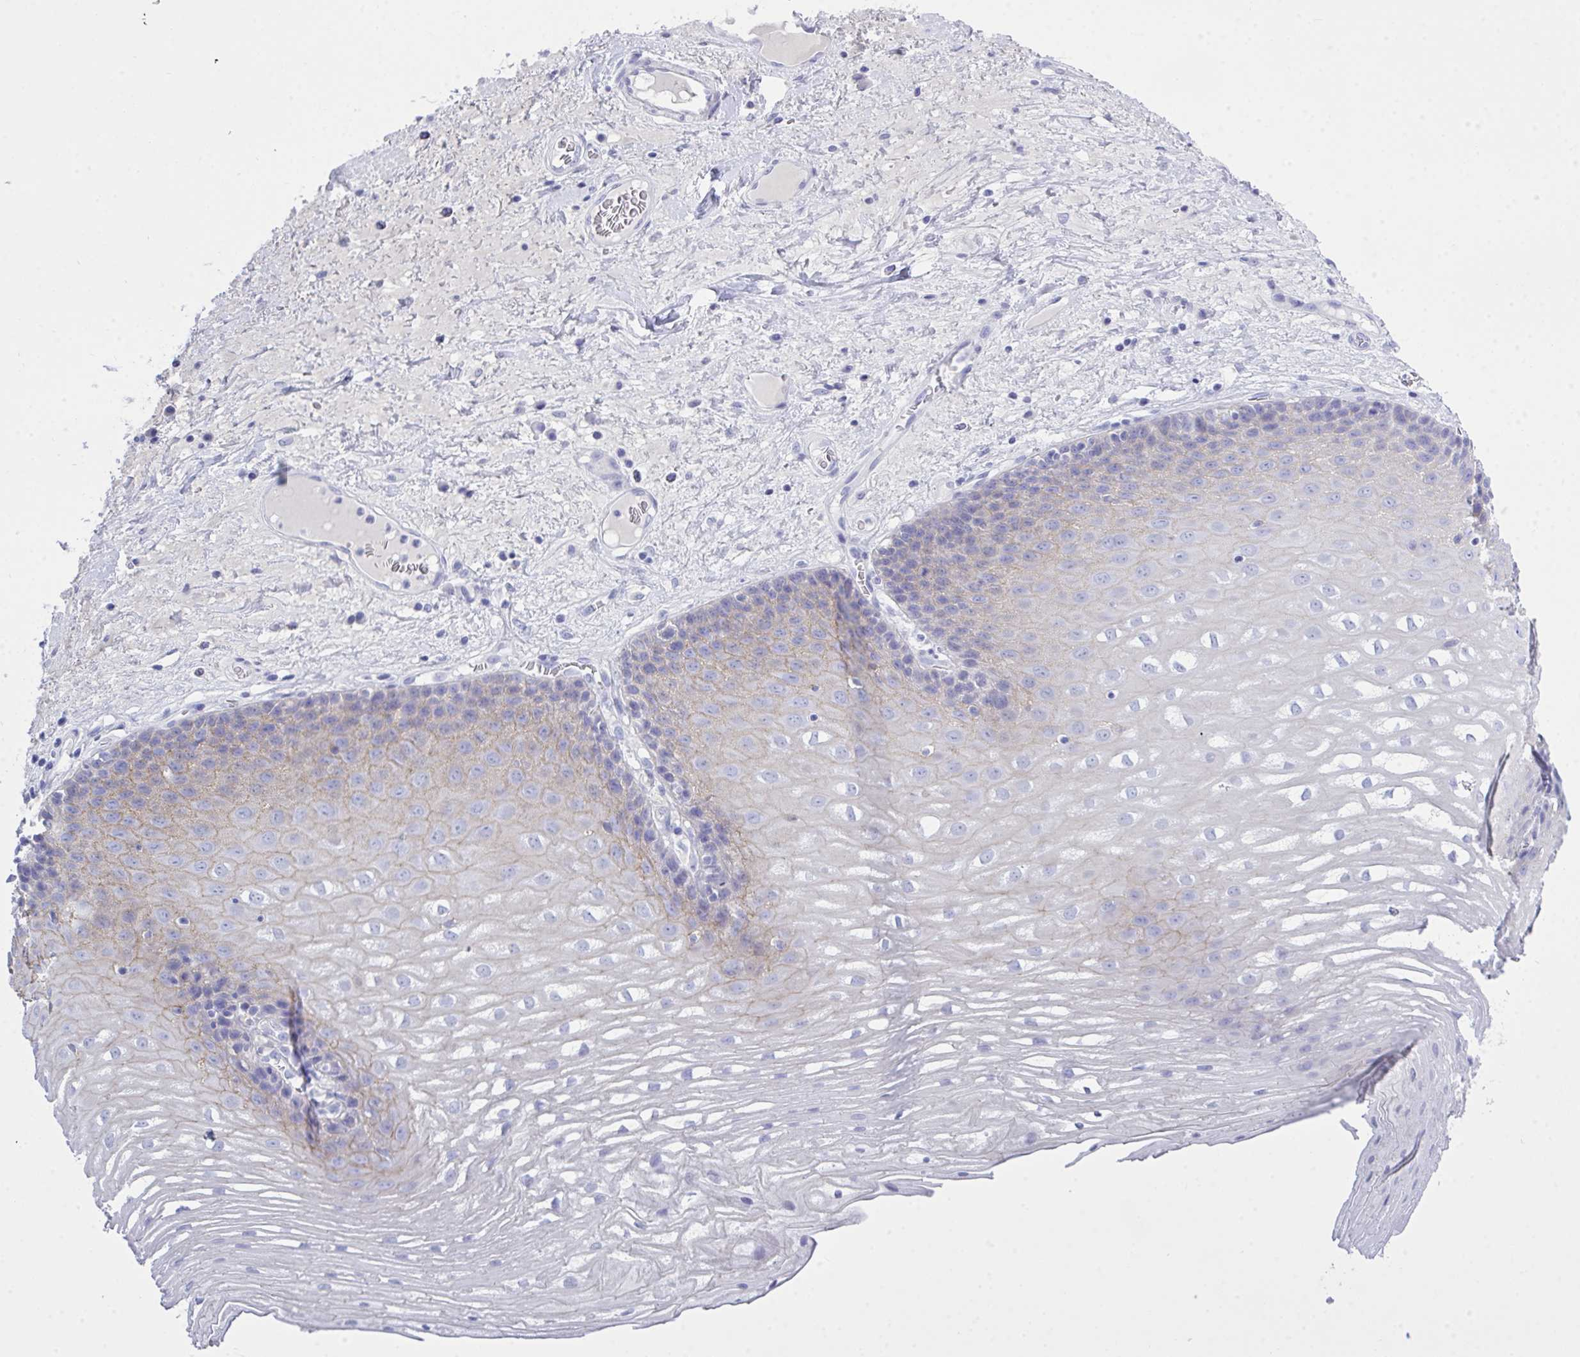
{"staining": {"intensity": "weak", "quantity": "25%-75%", "location": "cytoplasmic/membranous"}, "tissue": "esophagus", "cell_type": "Squamous epithelial cells", "image_type": "normal", "snomed": [{"axis": "morphology", "description": "Normal tissue, NOS"}, {"axis": "topography", "description": "Esophagus"}], "caption": "Brown immunohistochemical staining in normal human esophagus exhibits weak cytoplasmic/membranous positivity in approximately 25%-75% of squamous epithelial cells.", "gene": "GLB1L2", "patient": {"sex": "male", "age": 62}}